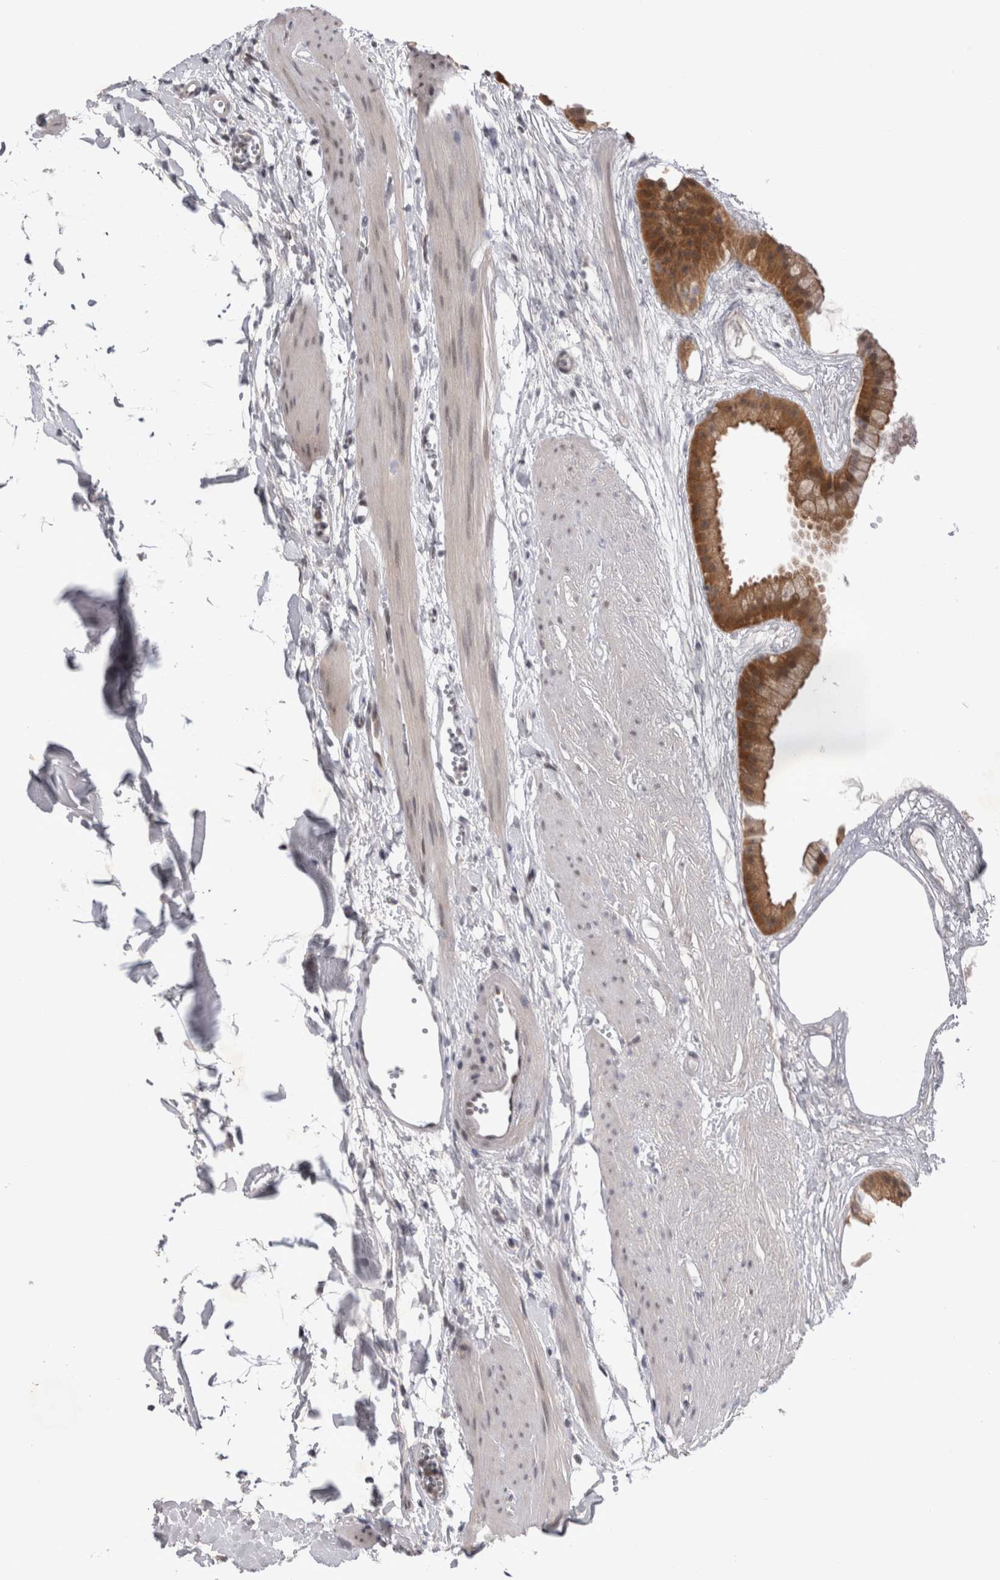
{"staining": {"intensity": "strong", "quantity": ">75%", "location": "cytoplasmic/membranous"}, "tissue": "gallbladder", "cell_type": "Glandular cells", "image_type": "normal", "snomed": [{"axis": "morphology", "description": "Normal tissue, NOS"}, {"axis": "topography", "description": "Gallbladder"}], "caption": "A photomicrograph of gallbladder stained for a protein shows strong cytoplasmic/membranous brown staining in glandular cells.", "gene": "PSMB2", "patient": {"sex": "female", "age": 64}}